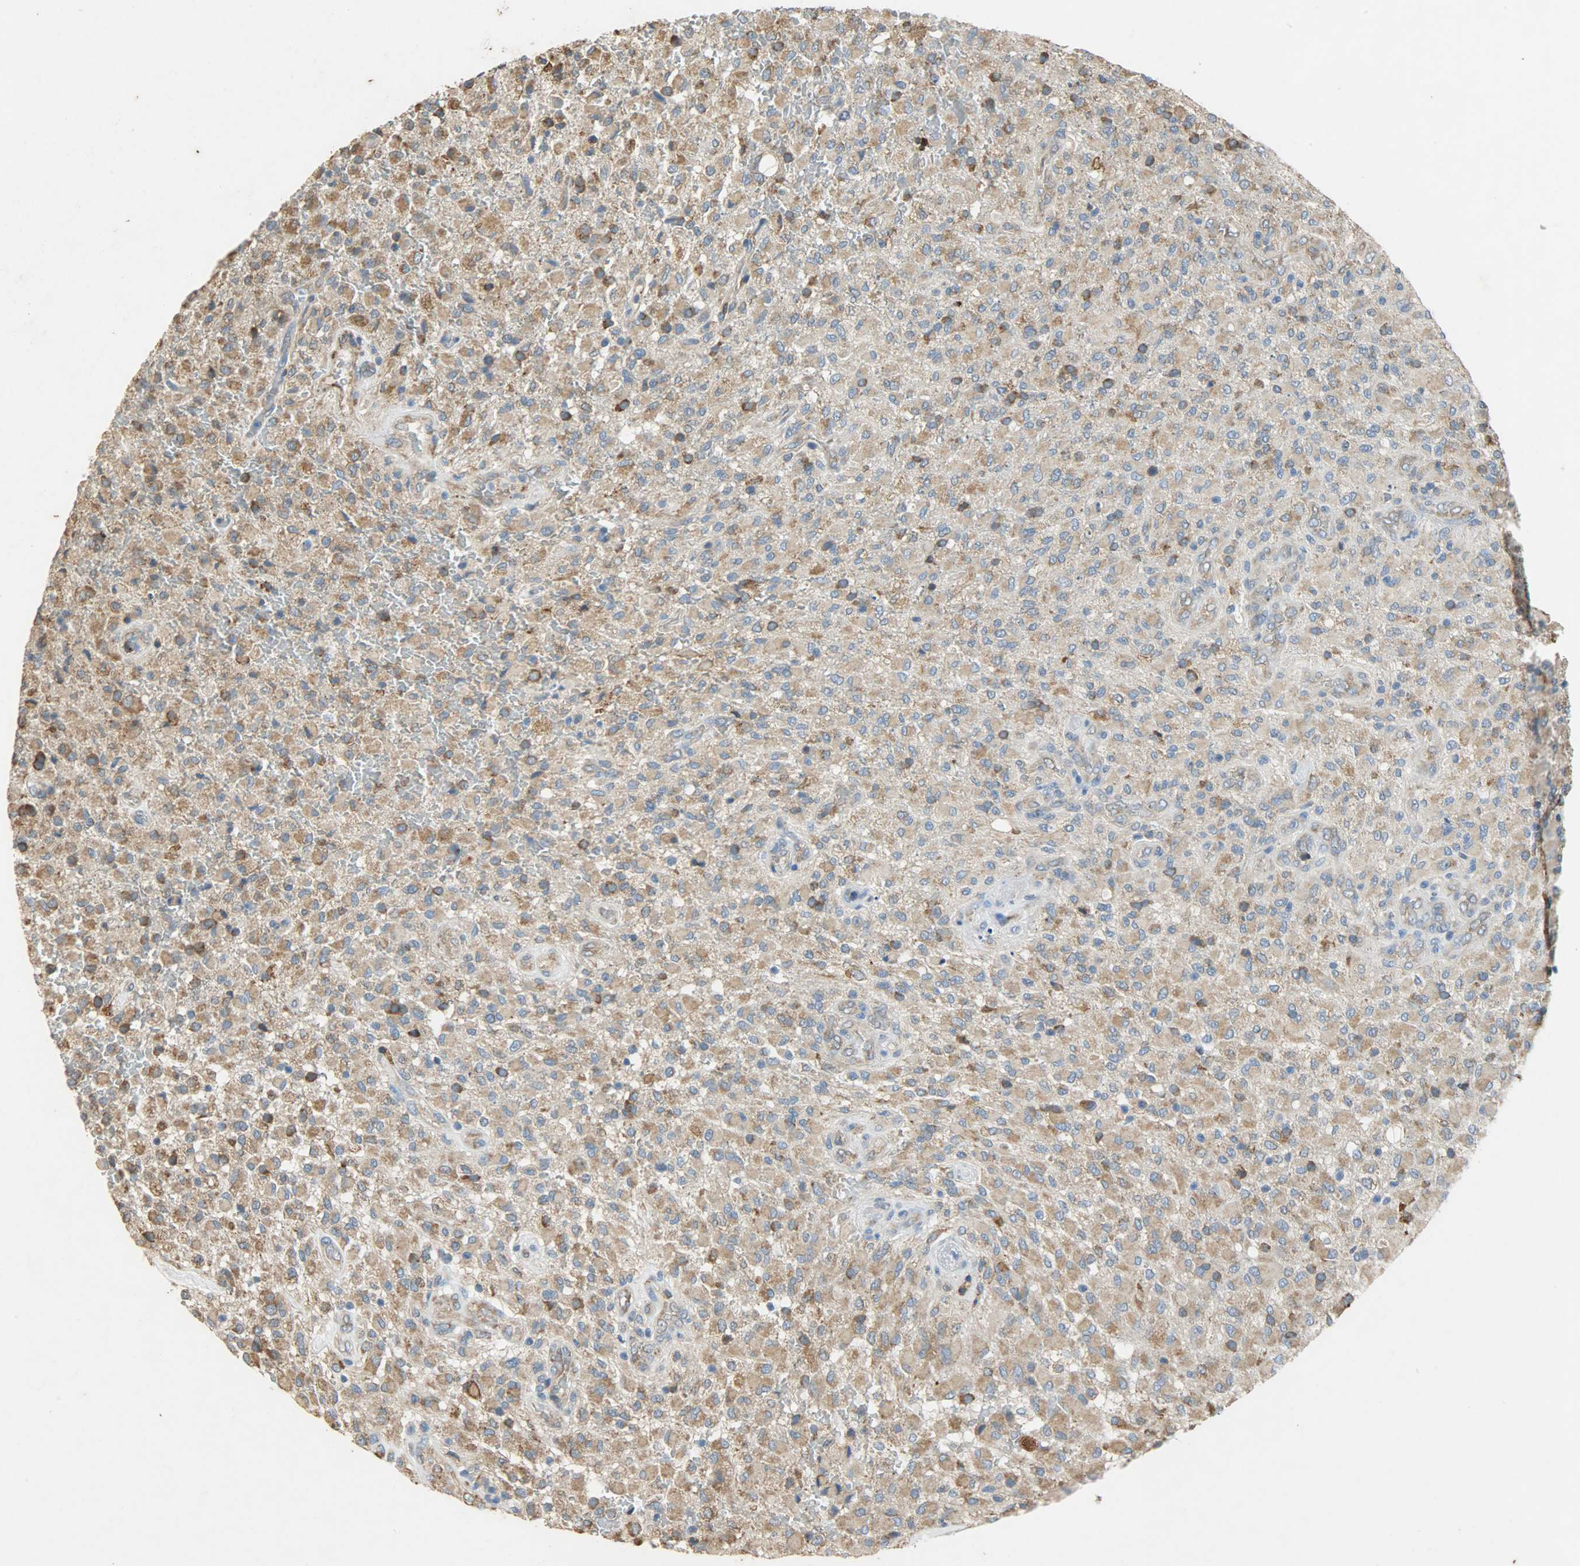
{"staining": {"intensity": "moderate", "quantity": ">75%", "location": "cytoplasmic/membranous"}, "tissue": "glioma", "cell_type": "Tumor cells", "image_type": "cancer", "snomed": [{"axis": "morphology", "description": "Glioma, malignant, High grade"}, {"axis": "topography", "description": "Brain"}], "caption": "High-grade glioma (malignant) tissue reveals moderate cytoplasmic/membranous expression in approximately >75% of tumor cells", "gene": "HSPA5", "patient": {"sex": "male", "age": 71}}